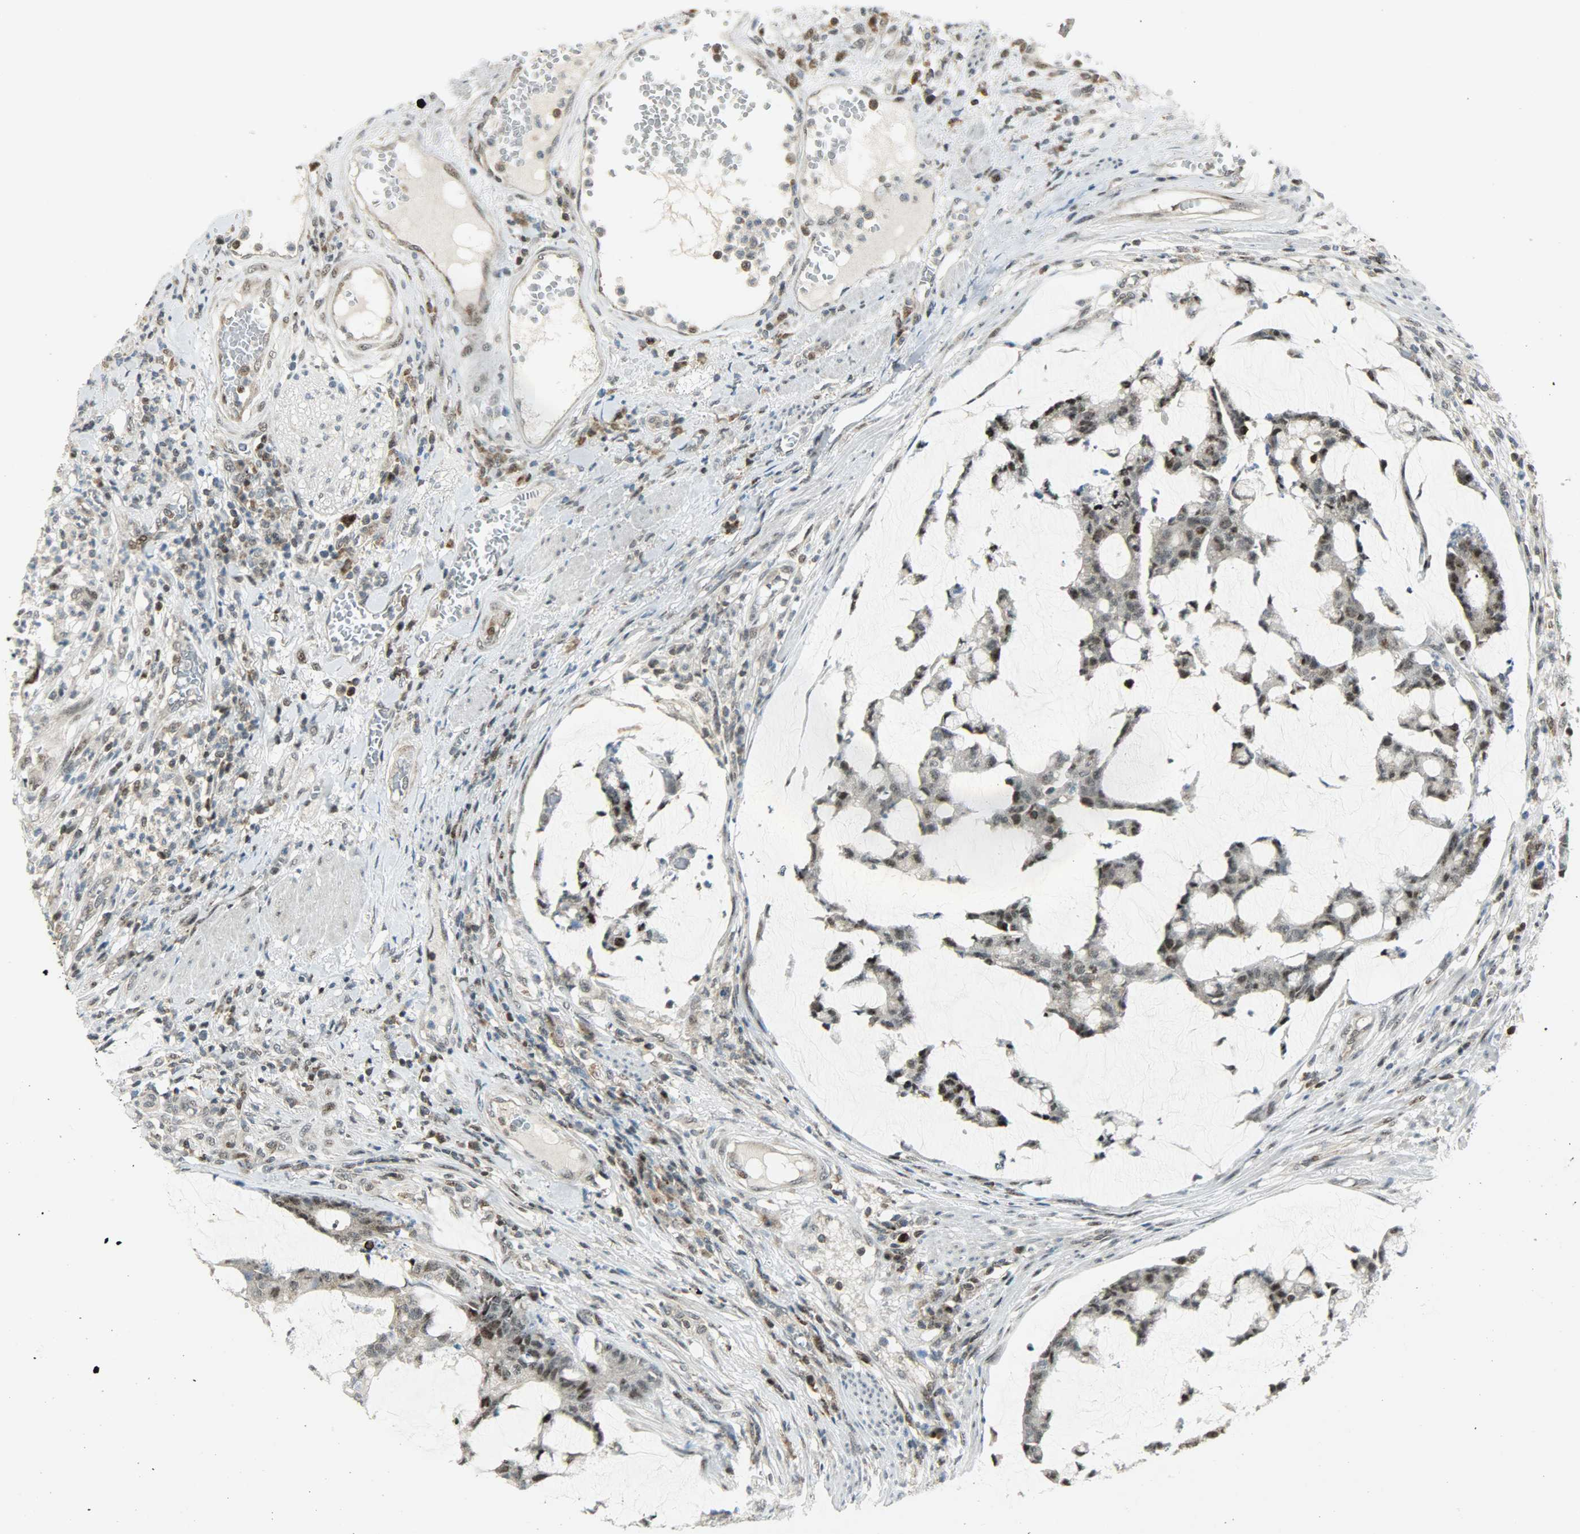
{"staining": {"intensity": "moderate", "quantity": "25%-75%", "location": "nuclear"}, "tissue": "colorectal cancer", "cell_type": "Tumor cells", "image_type": "cancer", "snomed": [{"axis": "morphology", "description": "Adenocarcinoma, NOS"}, {"axis": "topography", "description": "Colon"}], "caption": "Protein staining of colorectal cancer (adenocarcinoma) tissue displays moderate nuclear expression in approximately 25%-75% of tumor cells.", "gene": "IL15", "patient": {"sex": "female", "age": 84}}